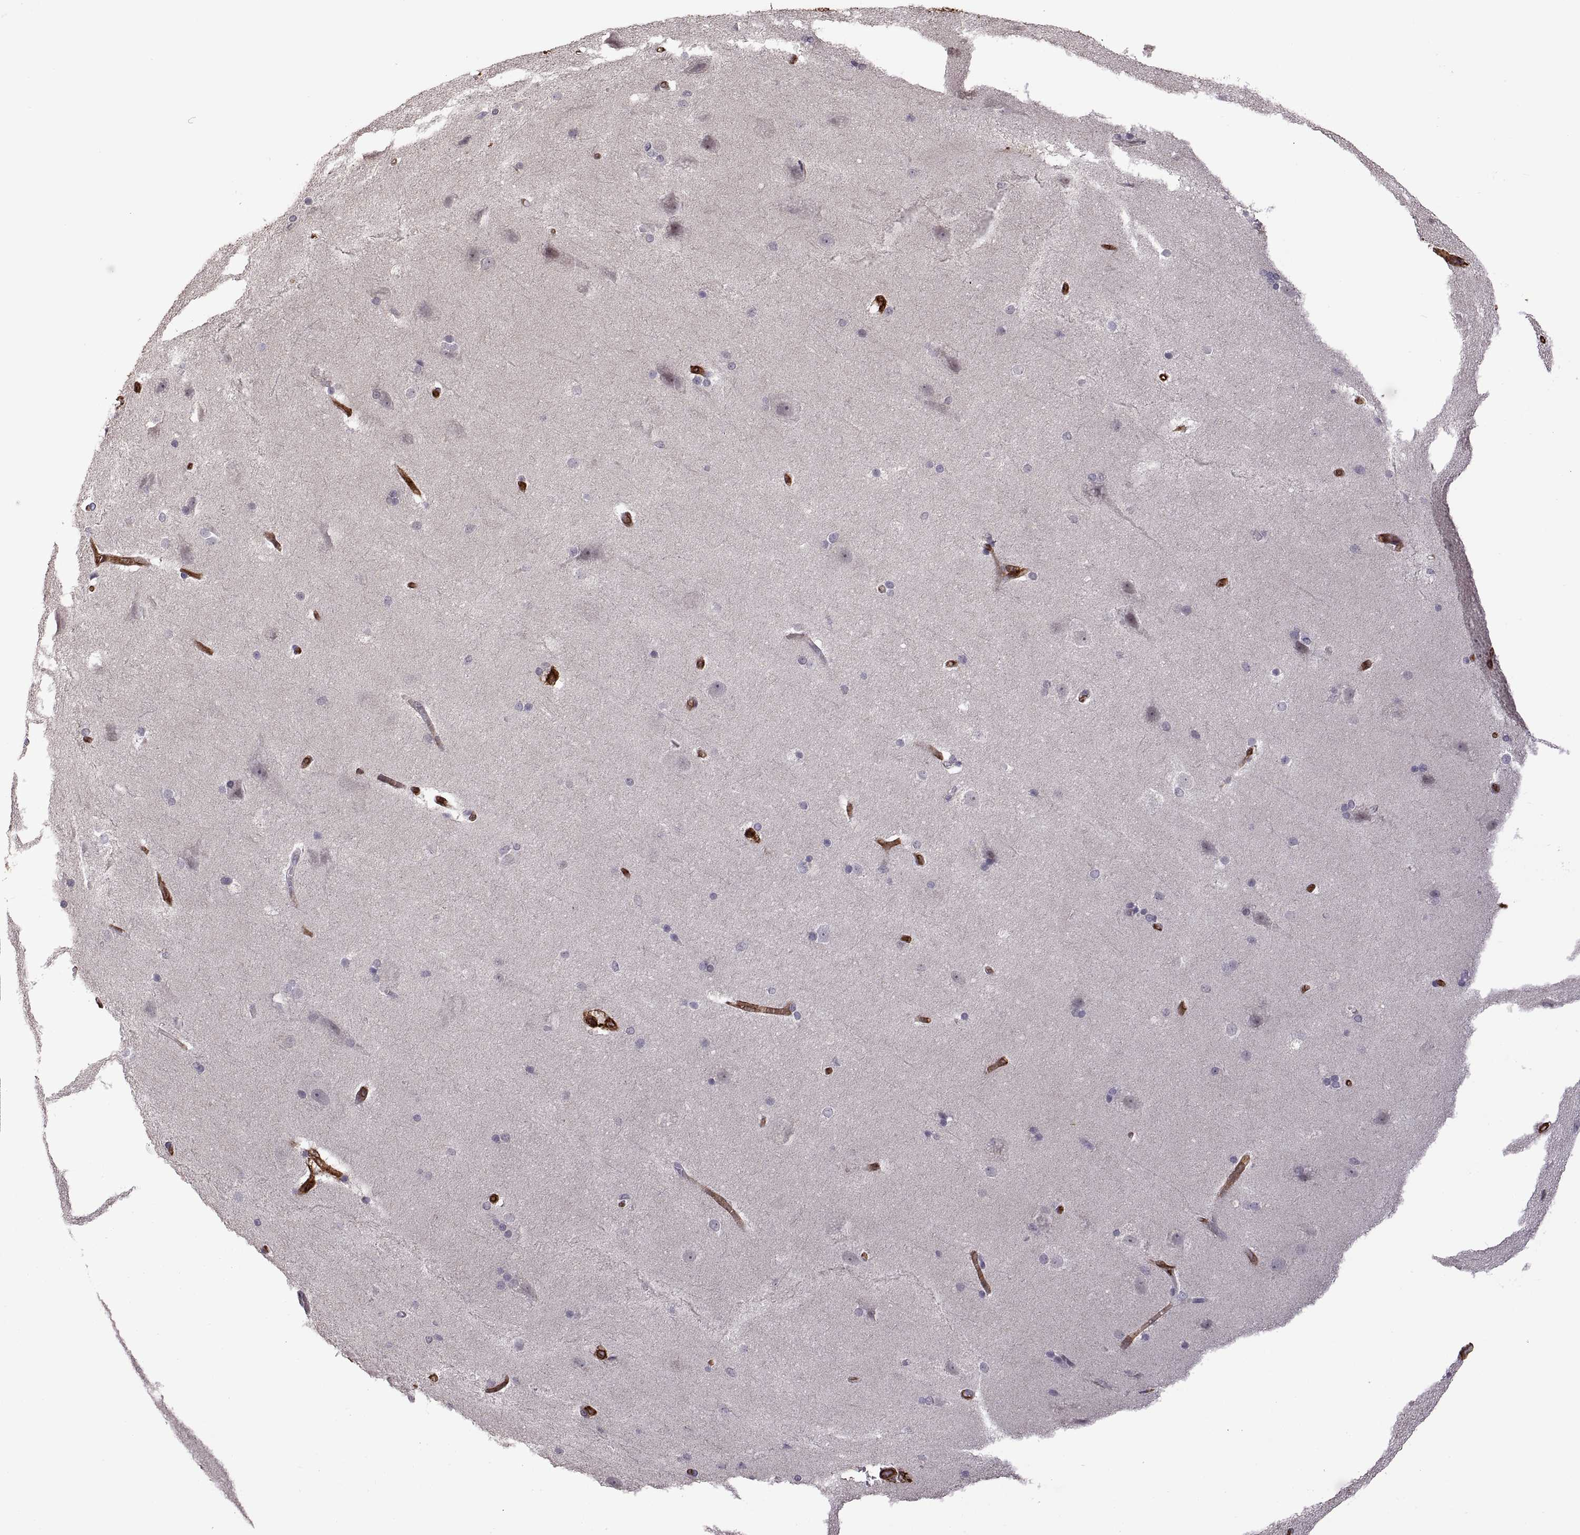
{"staining": {"intensity": "negative", "quantity": "none", "location": "none"}, "tissue": "hippocampus", "cell_type": "Glial cells", "image_type": "normal", "snomed": [{"axis": "morphology", "description": "Normal tissue, NOS"}, {"axis": "topography", "description": "Cerebral cortex"}, {"axis": "topography", "description": "Hippocampus"}], "caption": "DAB (3,3'-diaminobenzidine) immunohistochemical staining of normal human hippocampus demonstrates no significant staining in glial cells.", "gene": "S100A10", "patient": {"sex": "female", "age": 19}}